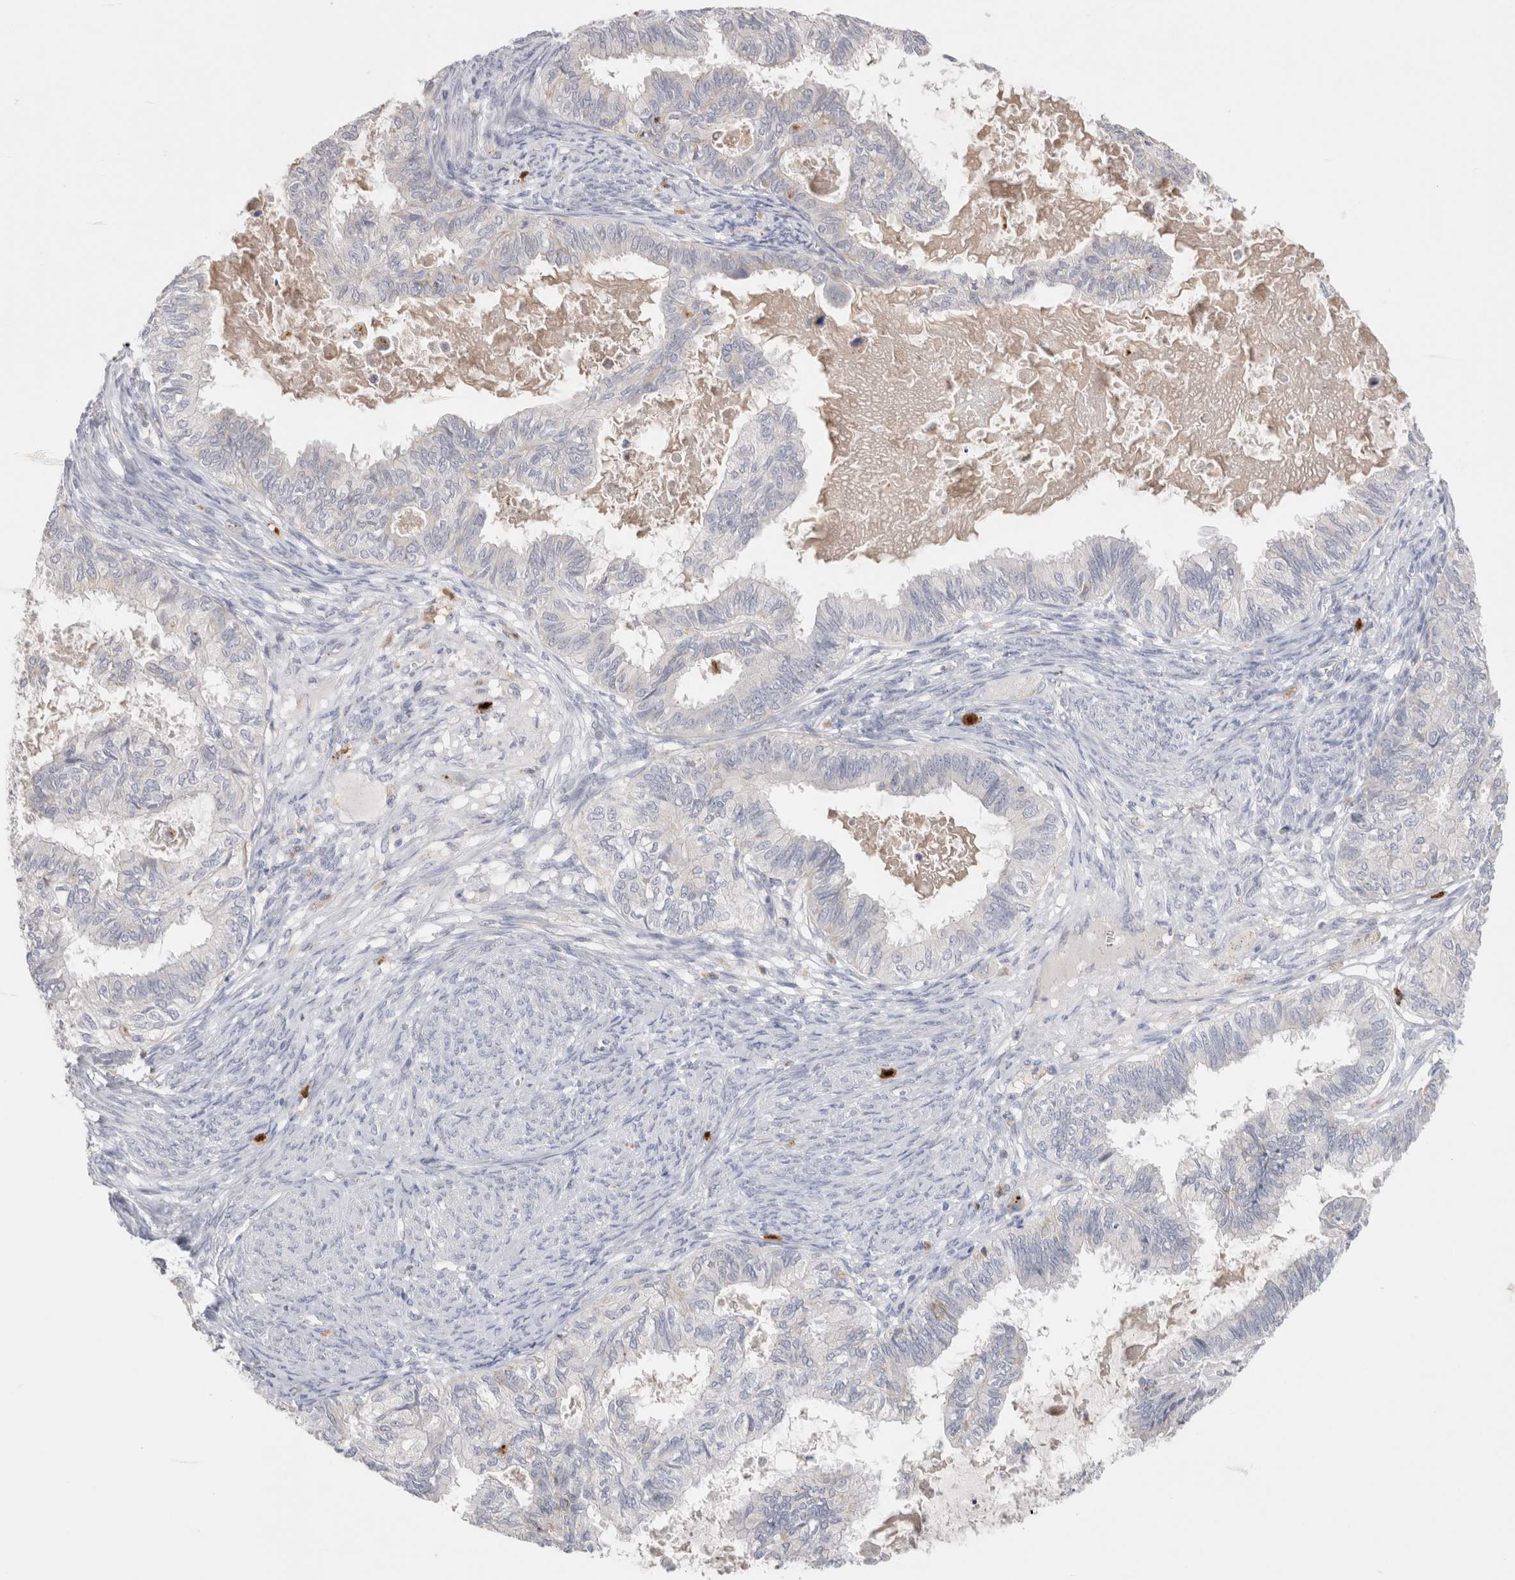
{"staining": {"intensity": "negative", "quantity": "none", "location": "none"}, "tissue": "cervical cancer", "cell_type": "Tumor cells", "image_type": "cancer", "snomed": [{"axis": "morphology", "description": "Normal tissue, NOS"}, {"axis": "morphology", "description": "Adenocarcinoma, NOS"}, {"axis": "topography", "description": "Cervix"}, {"axis": "topography", "description": "Endometrium"}], "caption": "Tumor cells show no significant staining in adenocarcinoma (cervical).", "gene": "HPGDS", "patient": {"sex": "female", "age": 86}}